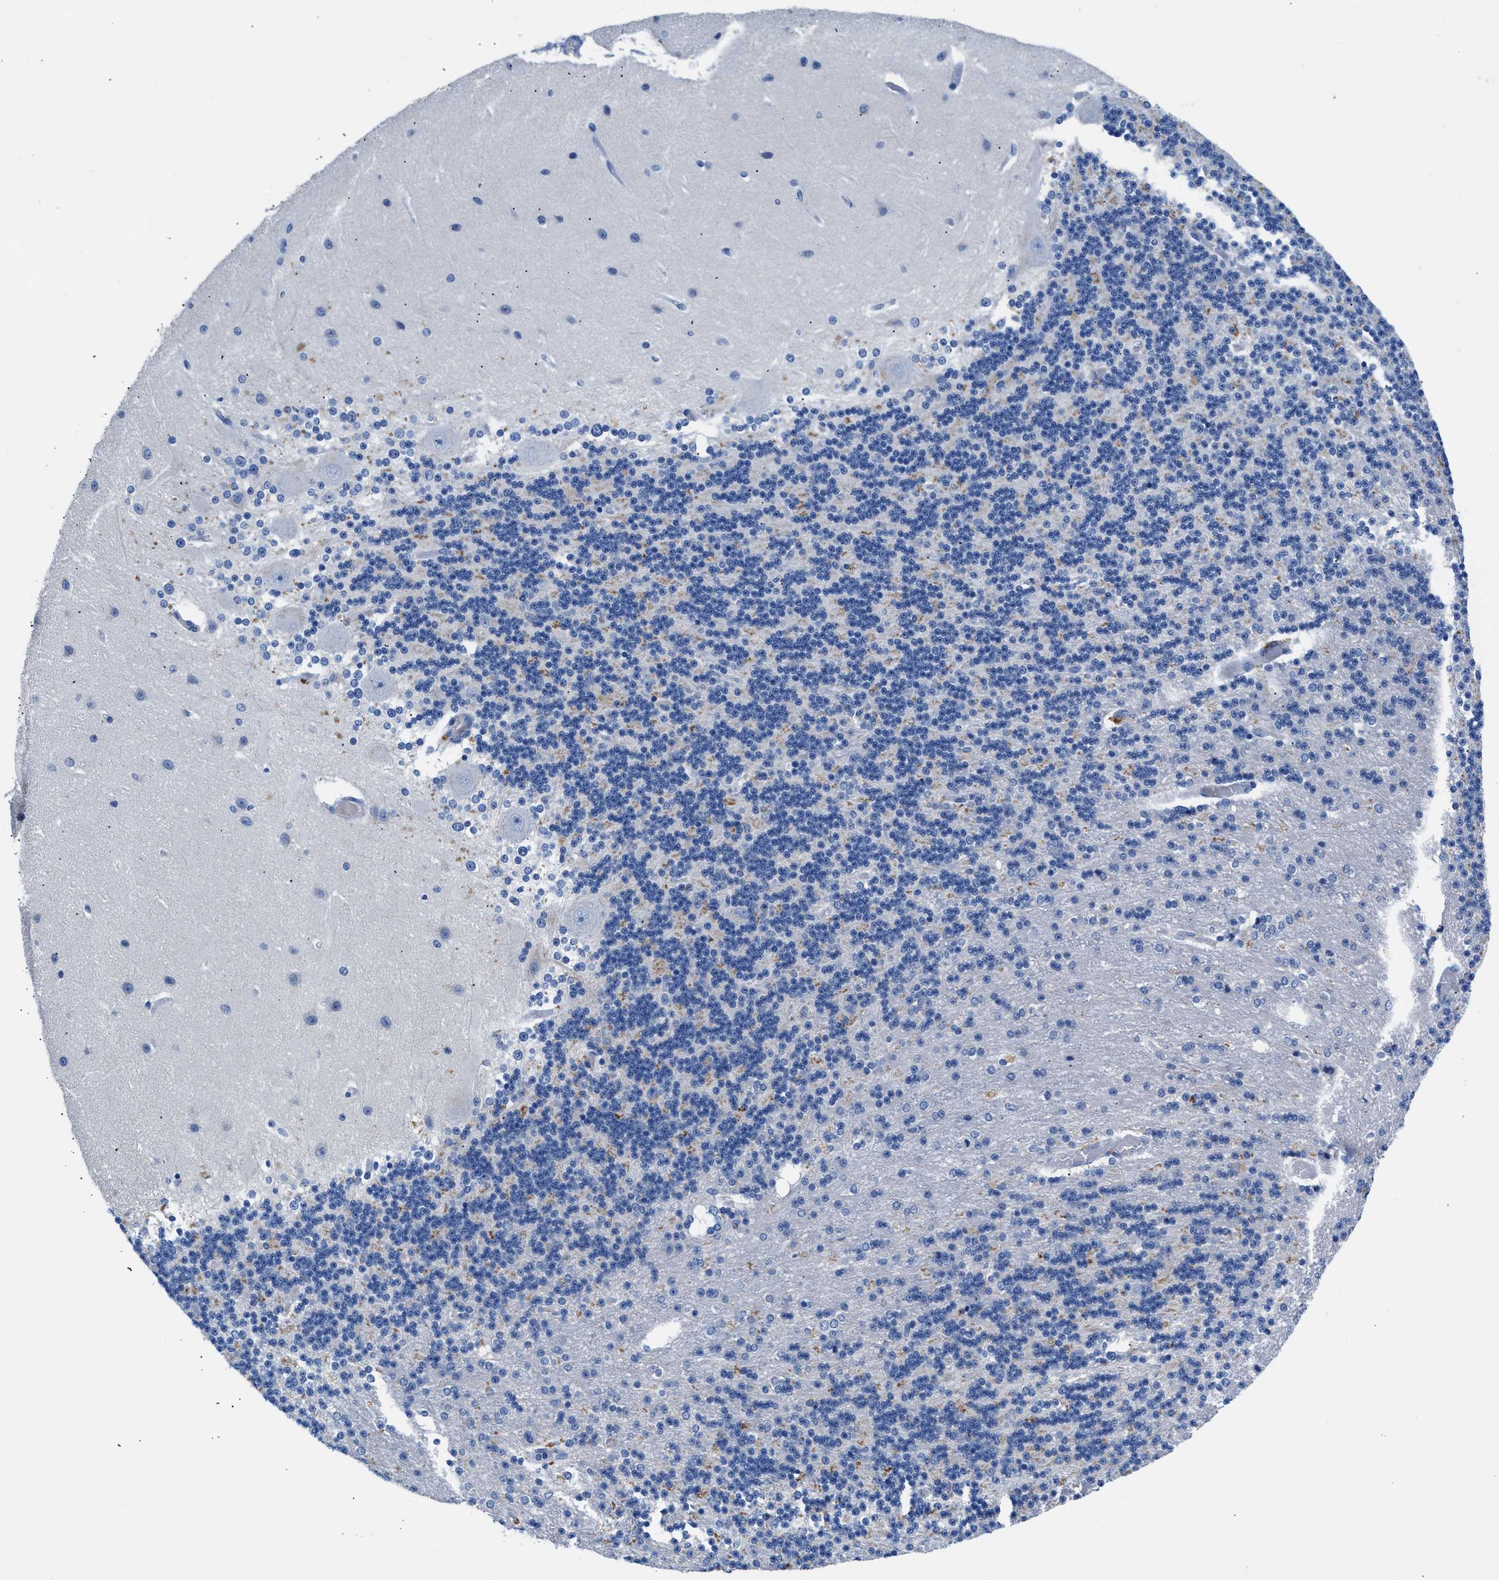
{"staining": {"intensity": "weak", "quantity": "<25%", "location": "cytoplasmic/membranous"}, "tissue": "cerebellum", "cell_type": "Cells in granular layer", "image_type": "normal", "snomed": [{"axis": "morphology", "description": "Normal tissue, NOS"}, {"axis": "topography", "description": "Cerebellum"}], "caption": "Photomicrograph shows no significant protein positivity in cells in granular layer of normal cerebellum. The staining was performed using DAB to visualize the protein expression in brown, while the nuclei were stained in blue with hematoxylin (Magnification: 20x).", "gene": "SLFN13", "patient": {"sex": "female", "age": 54}}